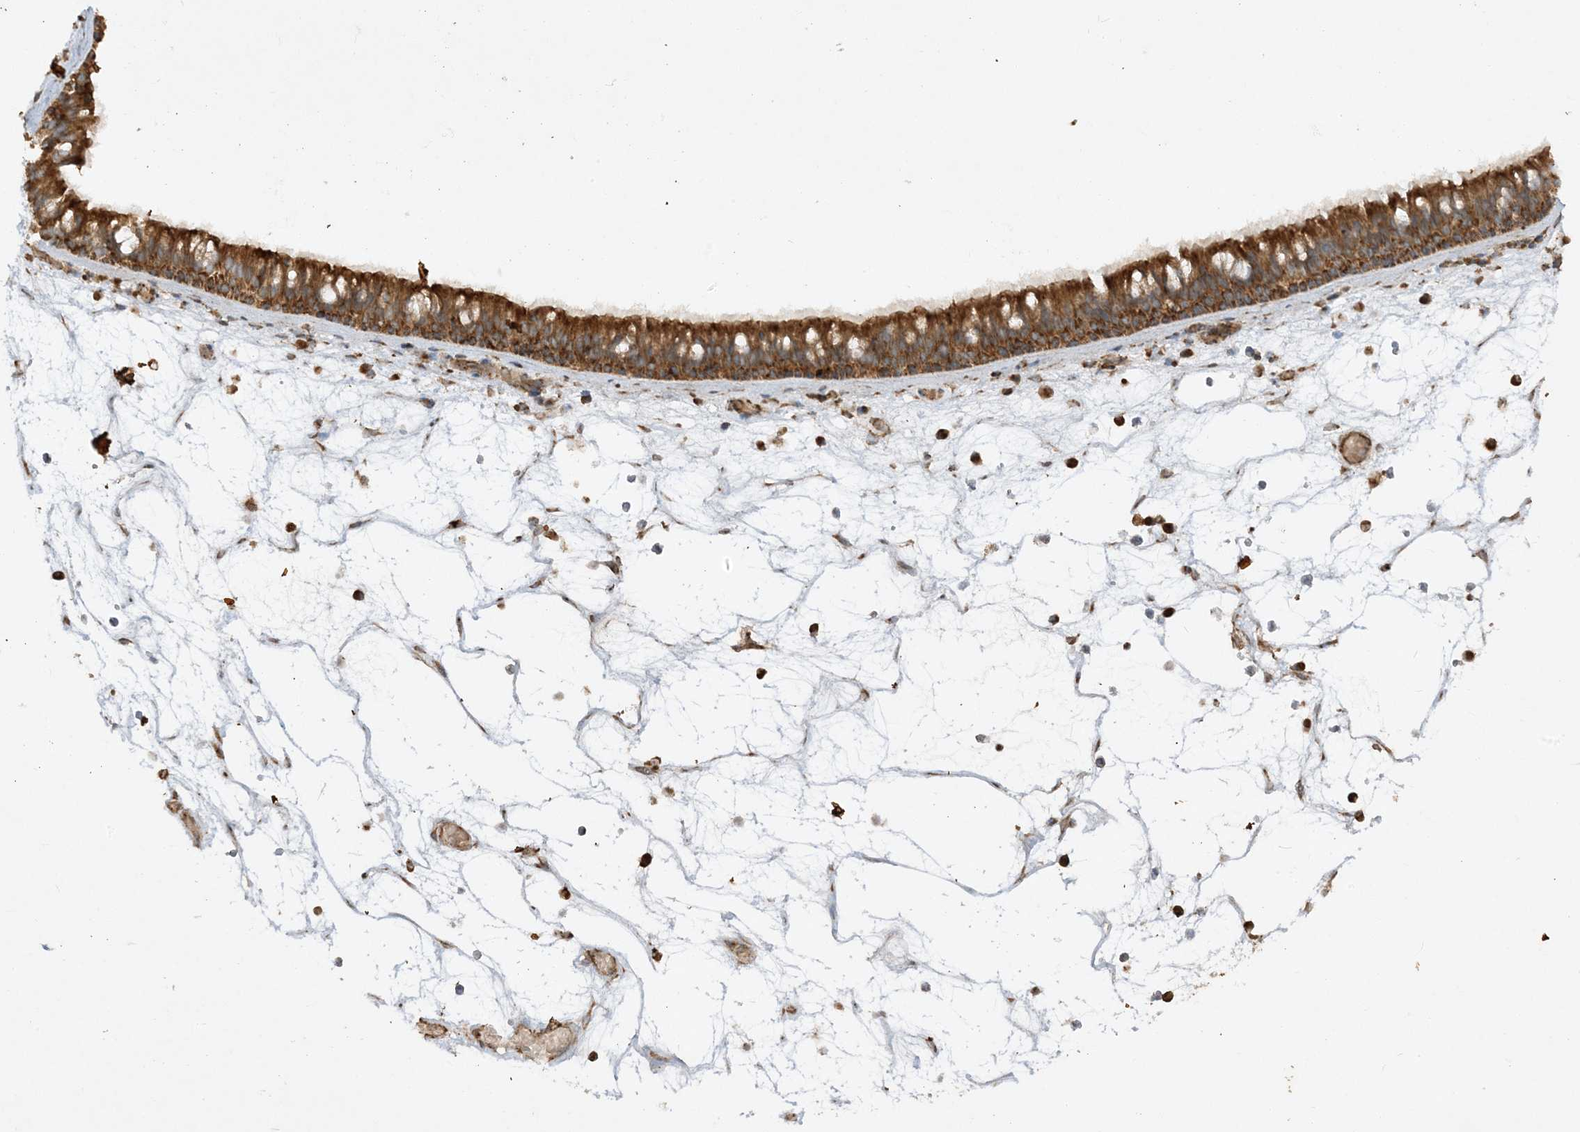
{"staining": {"intensity": "strong", "quantity": ">75%", "location": "cytoplasmic/membranous"}, "tissue": "nasopharynx", "cell_type": "Respiratory epithelial cells", "image_type": "normal", "snomed": [{"axis": "morphology", "description": "Normal tissue, NOS"}, {"axis": "morphology", "description": "Inflammation, NOS"}, {"axis": "morphology", "description": "Malignant melanoma, Metastatic site"}, {"axis": "topography", "description": "Nasopharynx"}], "caption": "Protein expression analysis of normal nasopharynx shows strong cytoplasmic/membranous positivity in approximately >75% of respiratory epithelial cells. (Stains: DAB in brown, nuclei in blue, Microscopy: brightfield microscopy at high magnification).", "gene": "AARS2", "patient": {"sex": "male", "age": 70}}